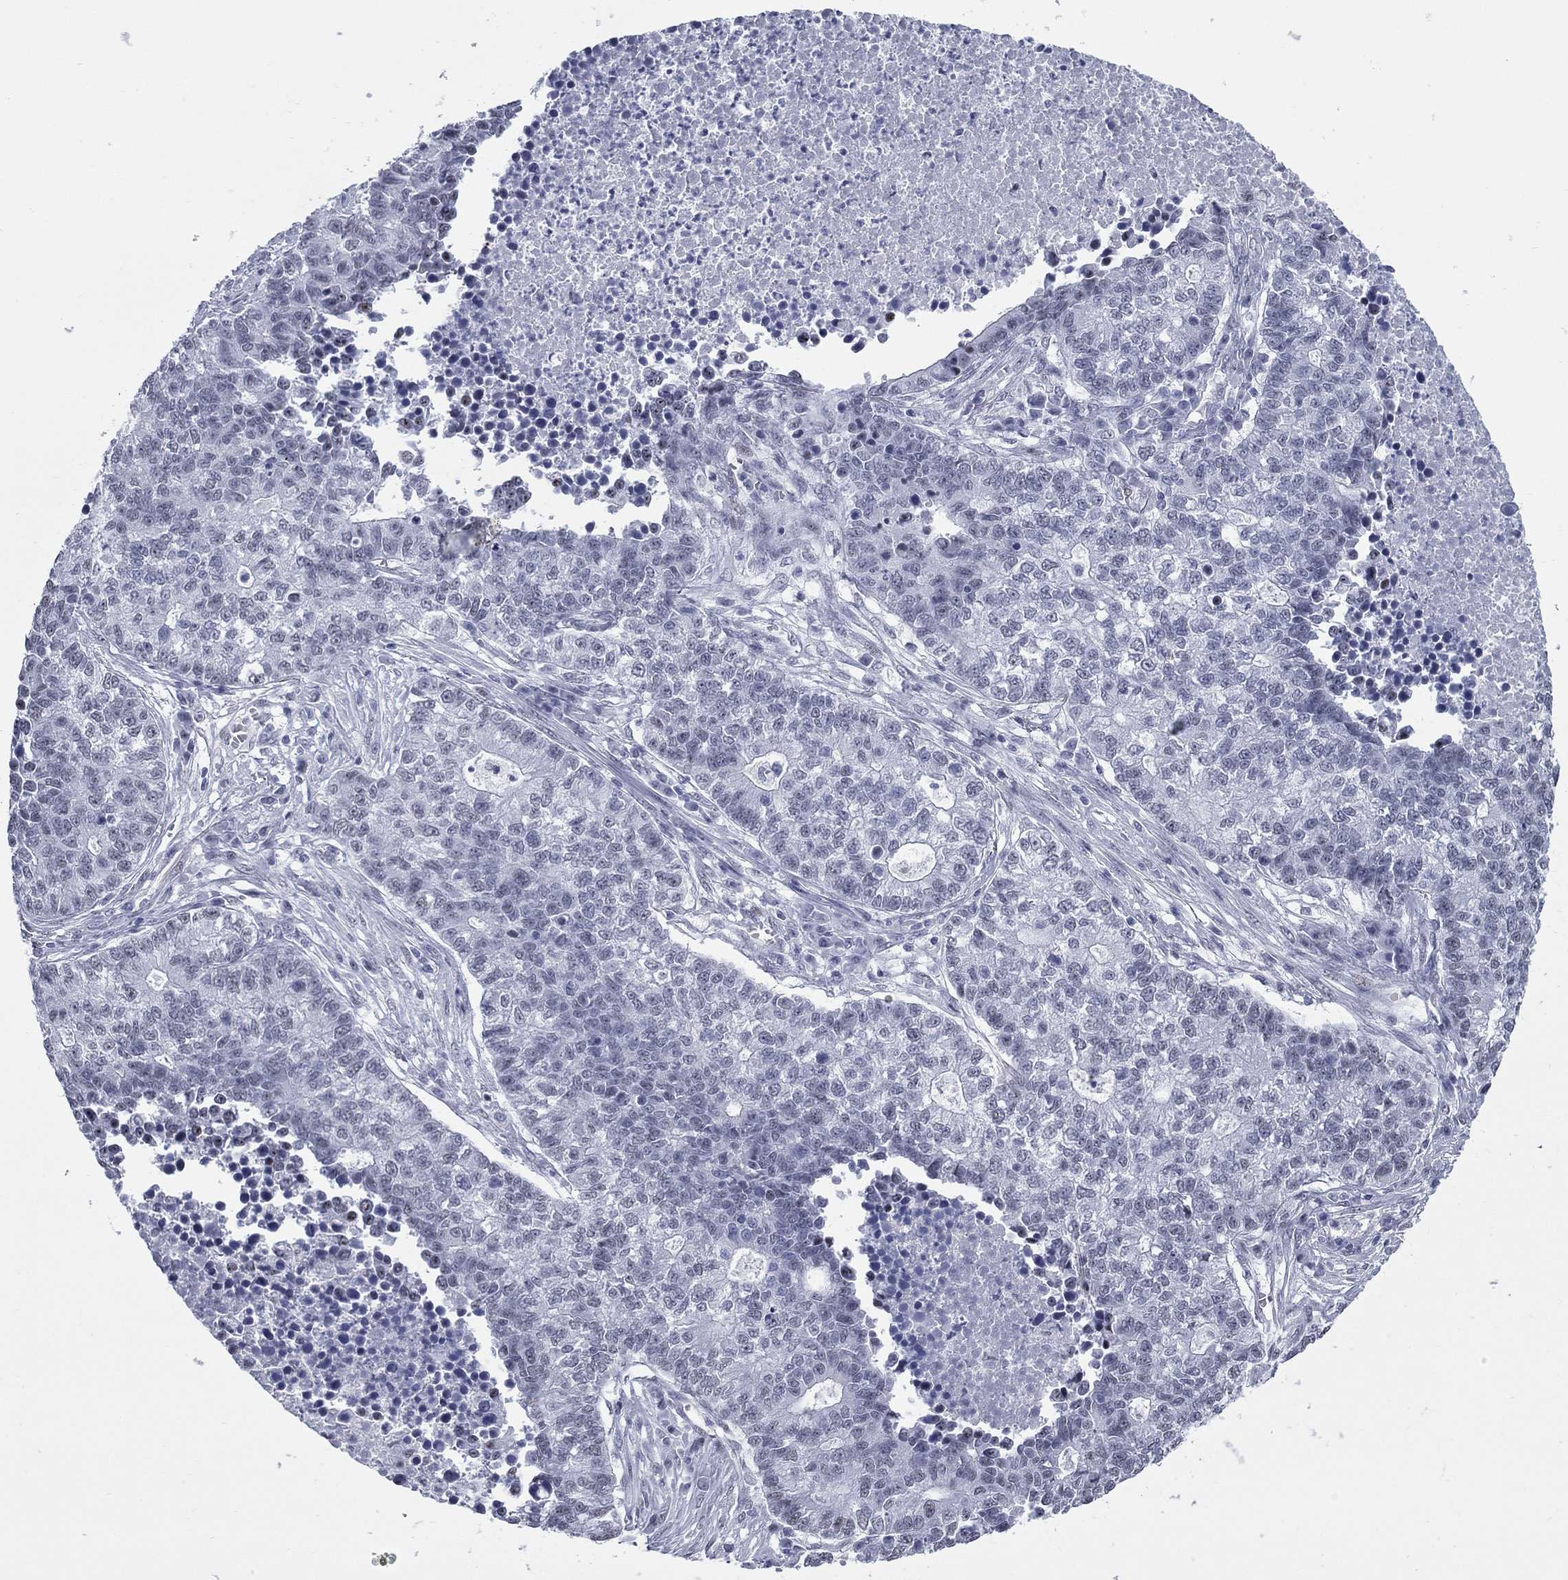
{"staining": {"intensity": "negative", "quantity": "none", "location": "none"}, "tissue": "lung cancer", "cell_type": "Tumor cells", "image_type": "cancer", "snomed": [{"axis": "morphology", "description": "Adenocarcinoma, NOS"}, {"axis": "topography", "description": "Lung"}], "caption": "Protein analysis of lung cancer (adenocarcinoma) exhibits no significant positivity in tumor cells.", "gene": "ASF1B", "patient": {"sex": "male", "age": 57}}